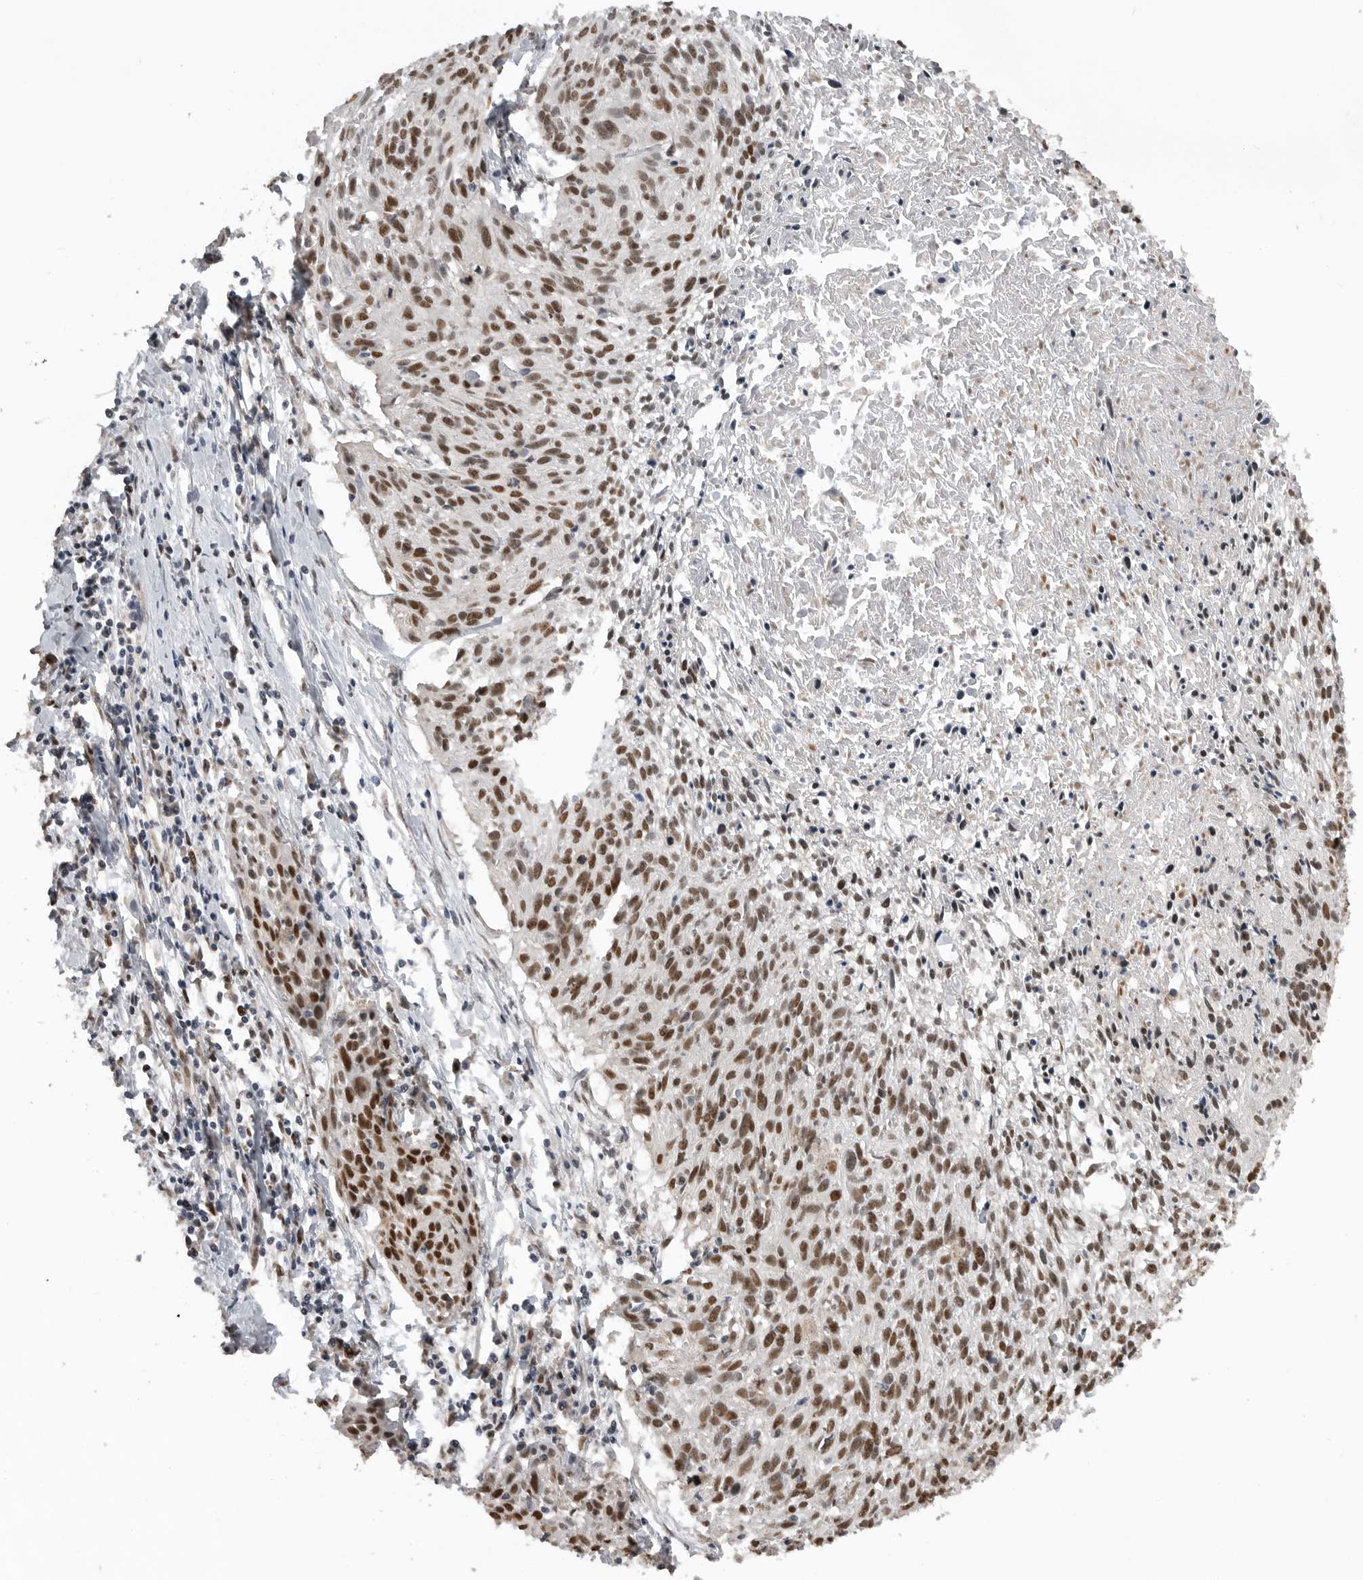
{"staining": {"intensity": "strong", "quantity": ">75%", "location": "nuclear"}, "tissue": "cervical cancer", "cell_type": "Tumor cells", "image_type": "cancer", "snomed": [{"axis": "morphology", "description": "Squamous cell carcinoma, NOS"}, {"axis": "topography", "description": "Cervix"}], "caption": "Cervical cancer stained with a protein marker shows strong staining in tumor cells.", "gene": "SMARCC1", "patient": {"sex": "female", "age": 51}}